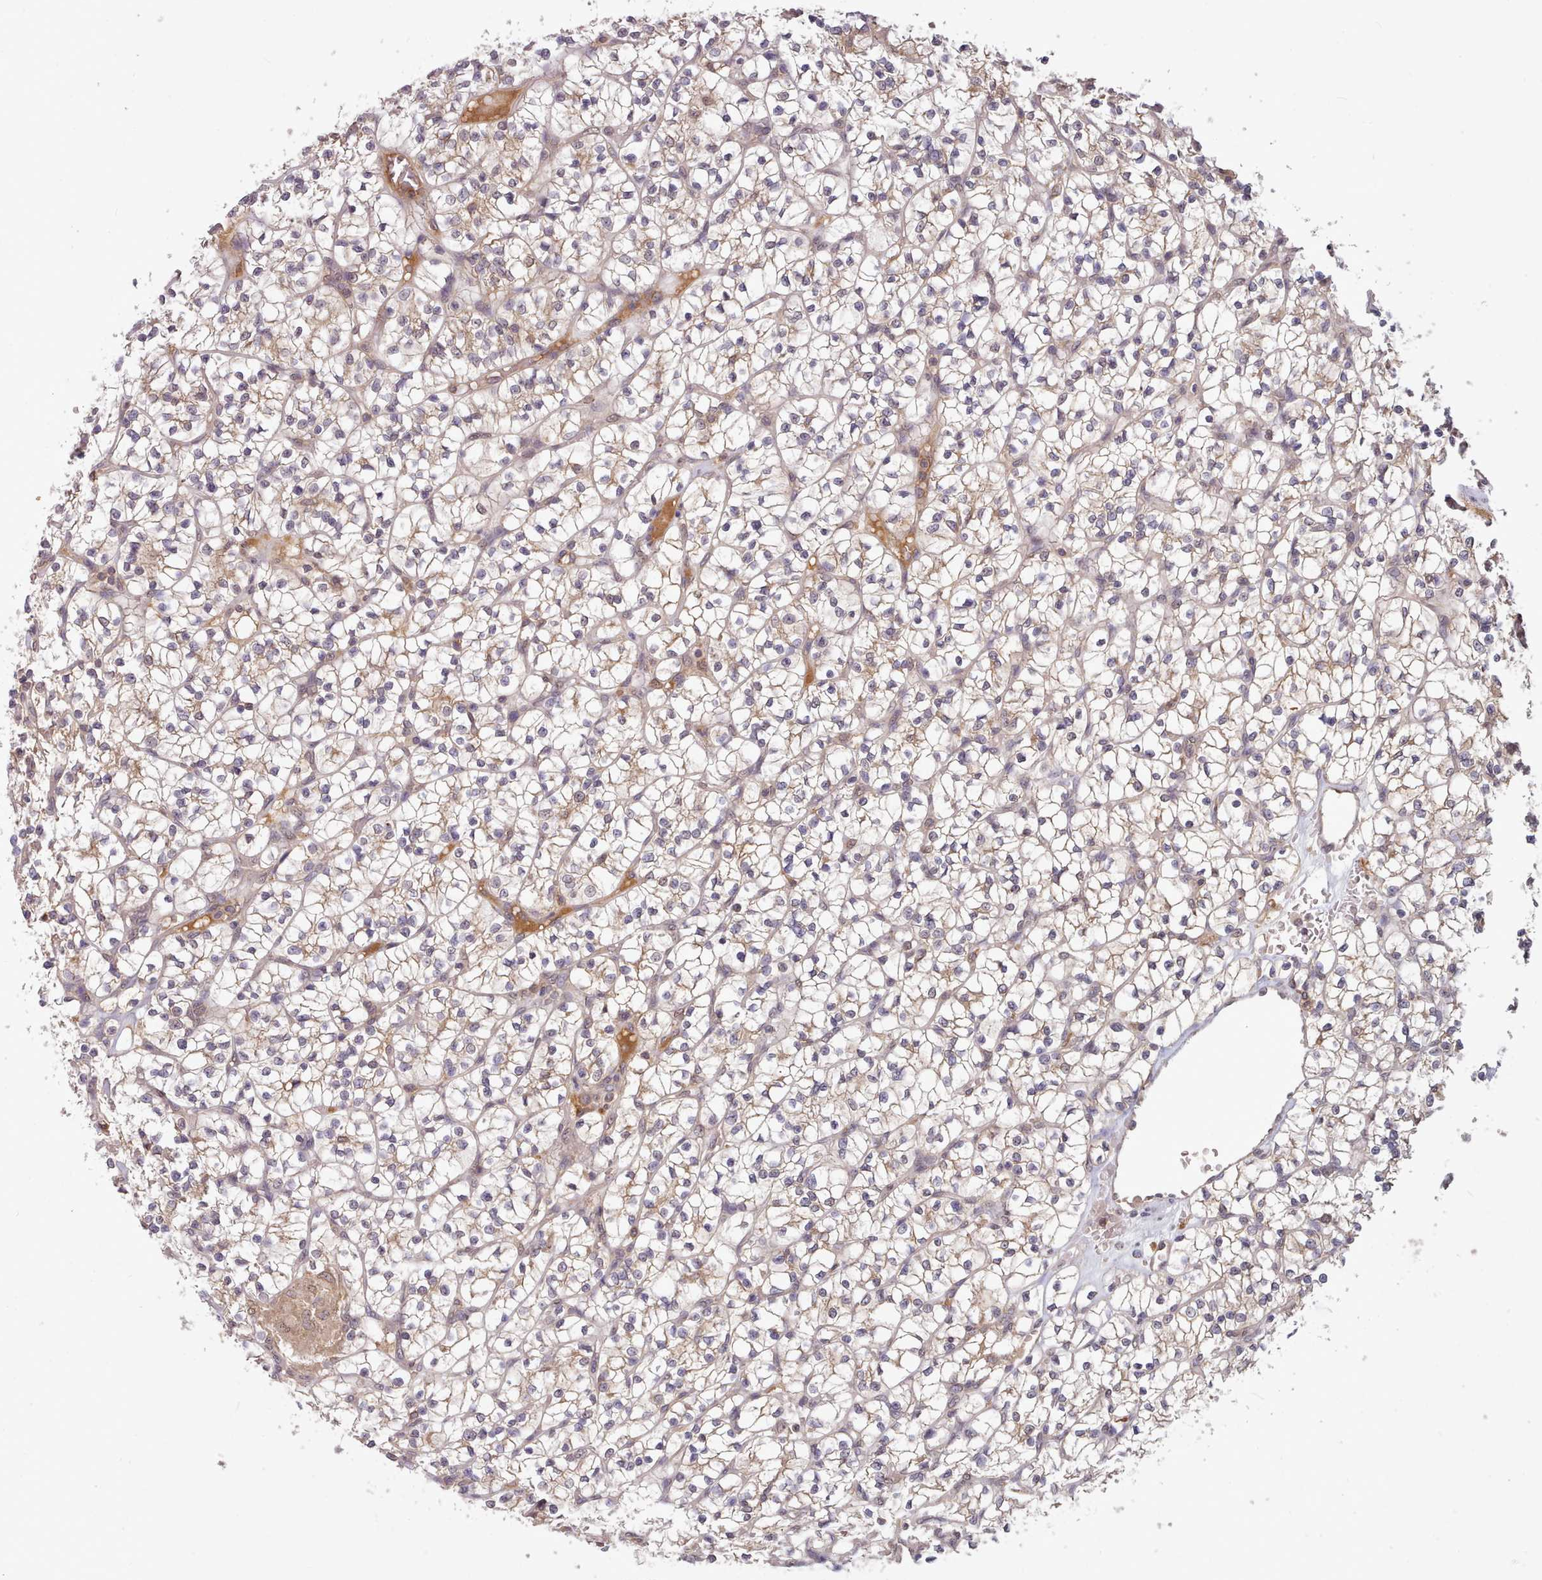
{"staining": {"intensity": "weak", "quantity": ">75%", "location": "cytoplasmic/membranous"}, "tissue": "renal cancer", "cell_type": "Tumor cells", "image_type": "cancer", "snomed": [{"axis": "morphology", "description": "Adenocarcinoma, NOS"}, {"axis": "topography", "description": "Kidney"}], "caption": "Tumor cells show low levels of weak cytoplasmic/membranous expression in approximately >75% of cells in renal cancer (adenocarcinoma). (brown staining indicates protein expression, while blue staining denotes nuclei).", "gene": "PIP4P1", "patient": {"sex": "female", "age": 64}}